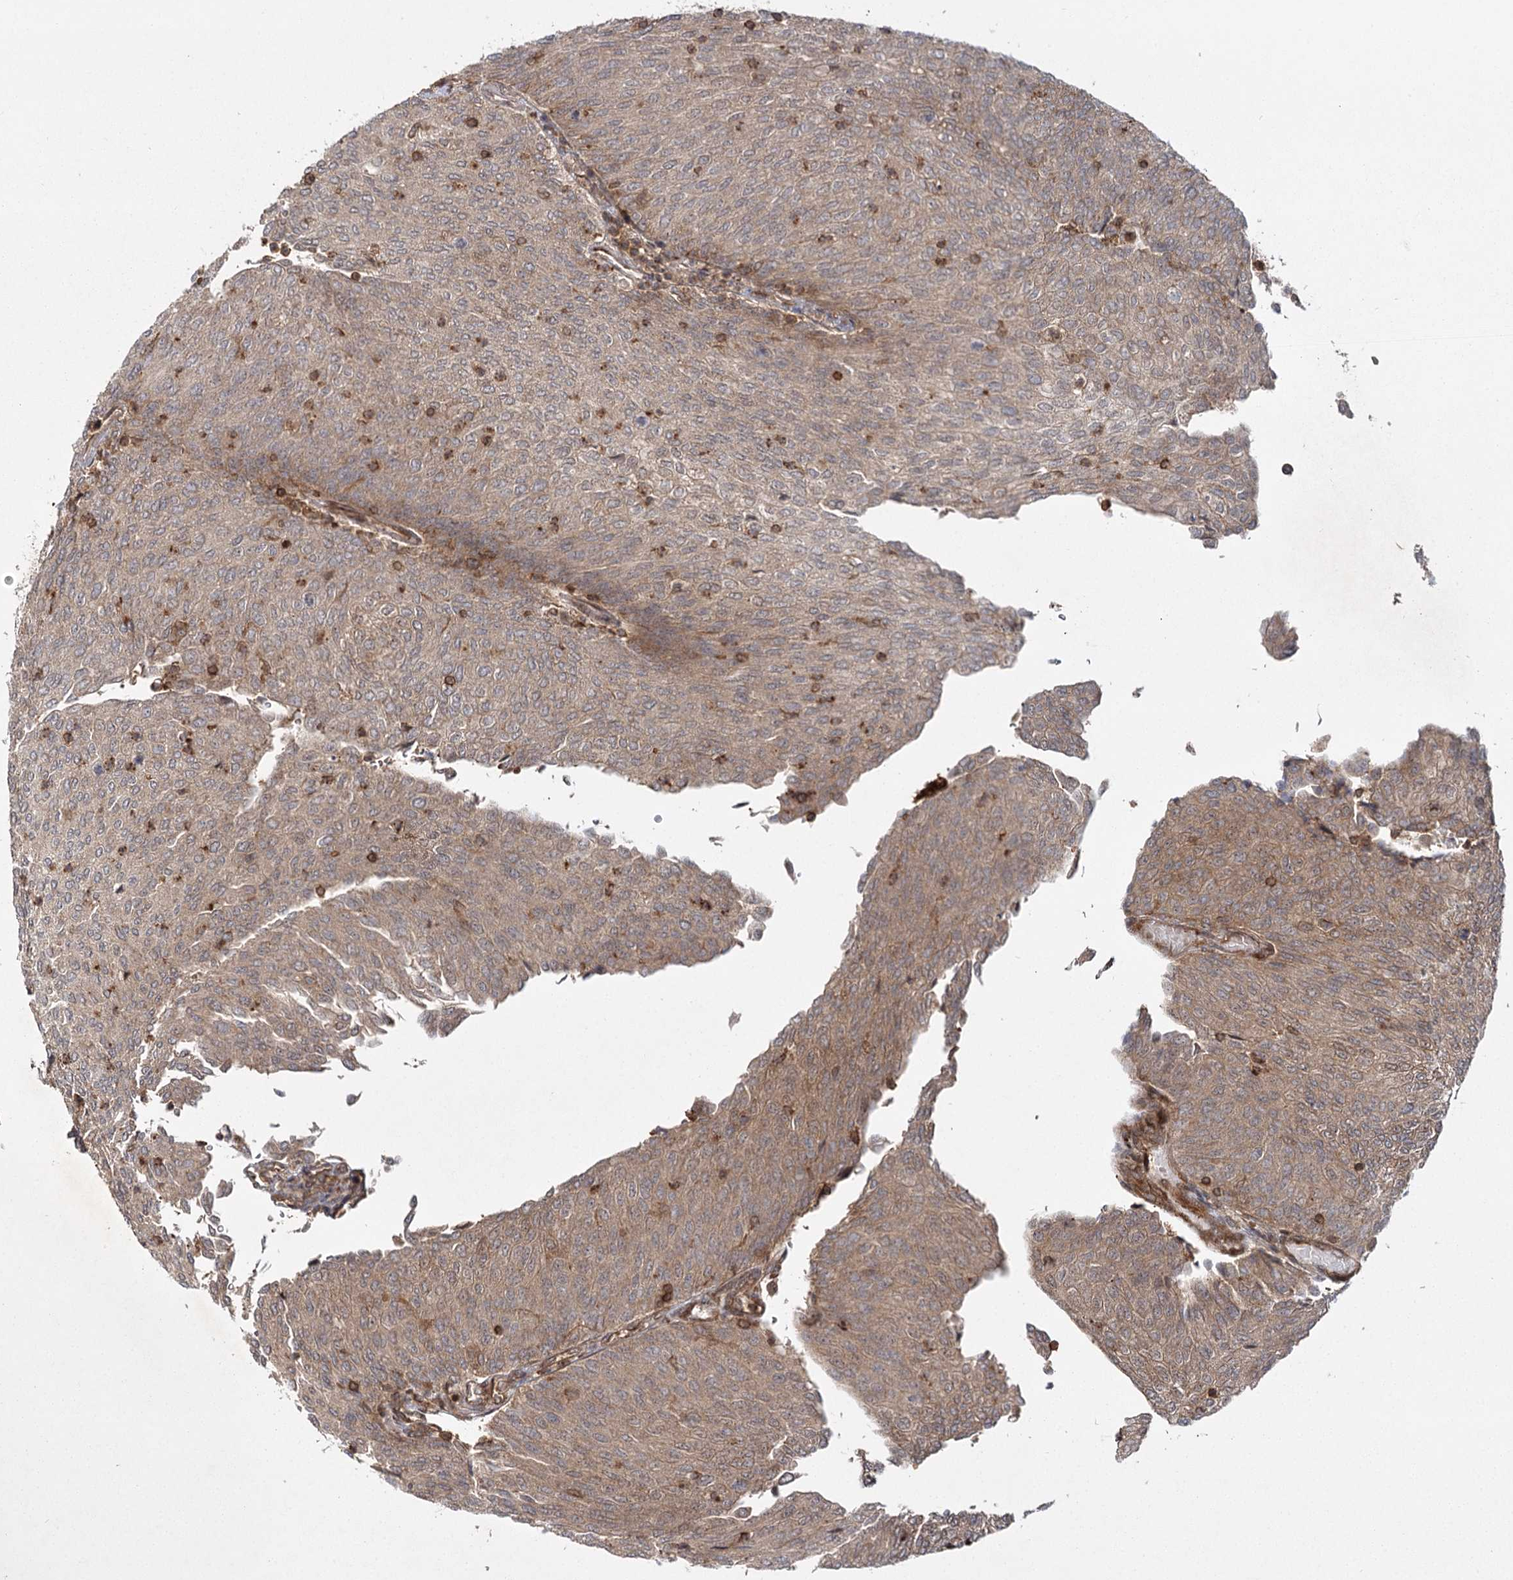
{"staining": {"intensity": "moderate", "quantity": ">75%", "location": "cytoplasmic/membranous"}, "tissue": "urothelial cancer", "cell_type": "Tumor cells", "image_type": "cancer", "snomed": [{"axis": "morphology", "description": "Urothelial carcinoma, Low grade"}, {"axis": "topography", "description": "Urinary bladder"}], "caption": "Immunohistochemistry (DAB (3,3'-diaminobenzidine)) staining of urothelial cancer reveals moderate cytoplasmic/membranous protein staining in approximately >75% of tumor cells.", "gene": "MDFIC", "patient": {"sex": "female", "age": 79}}